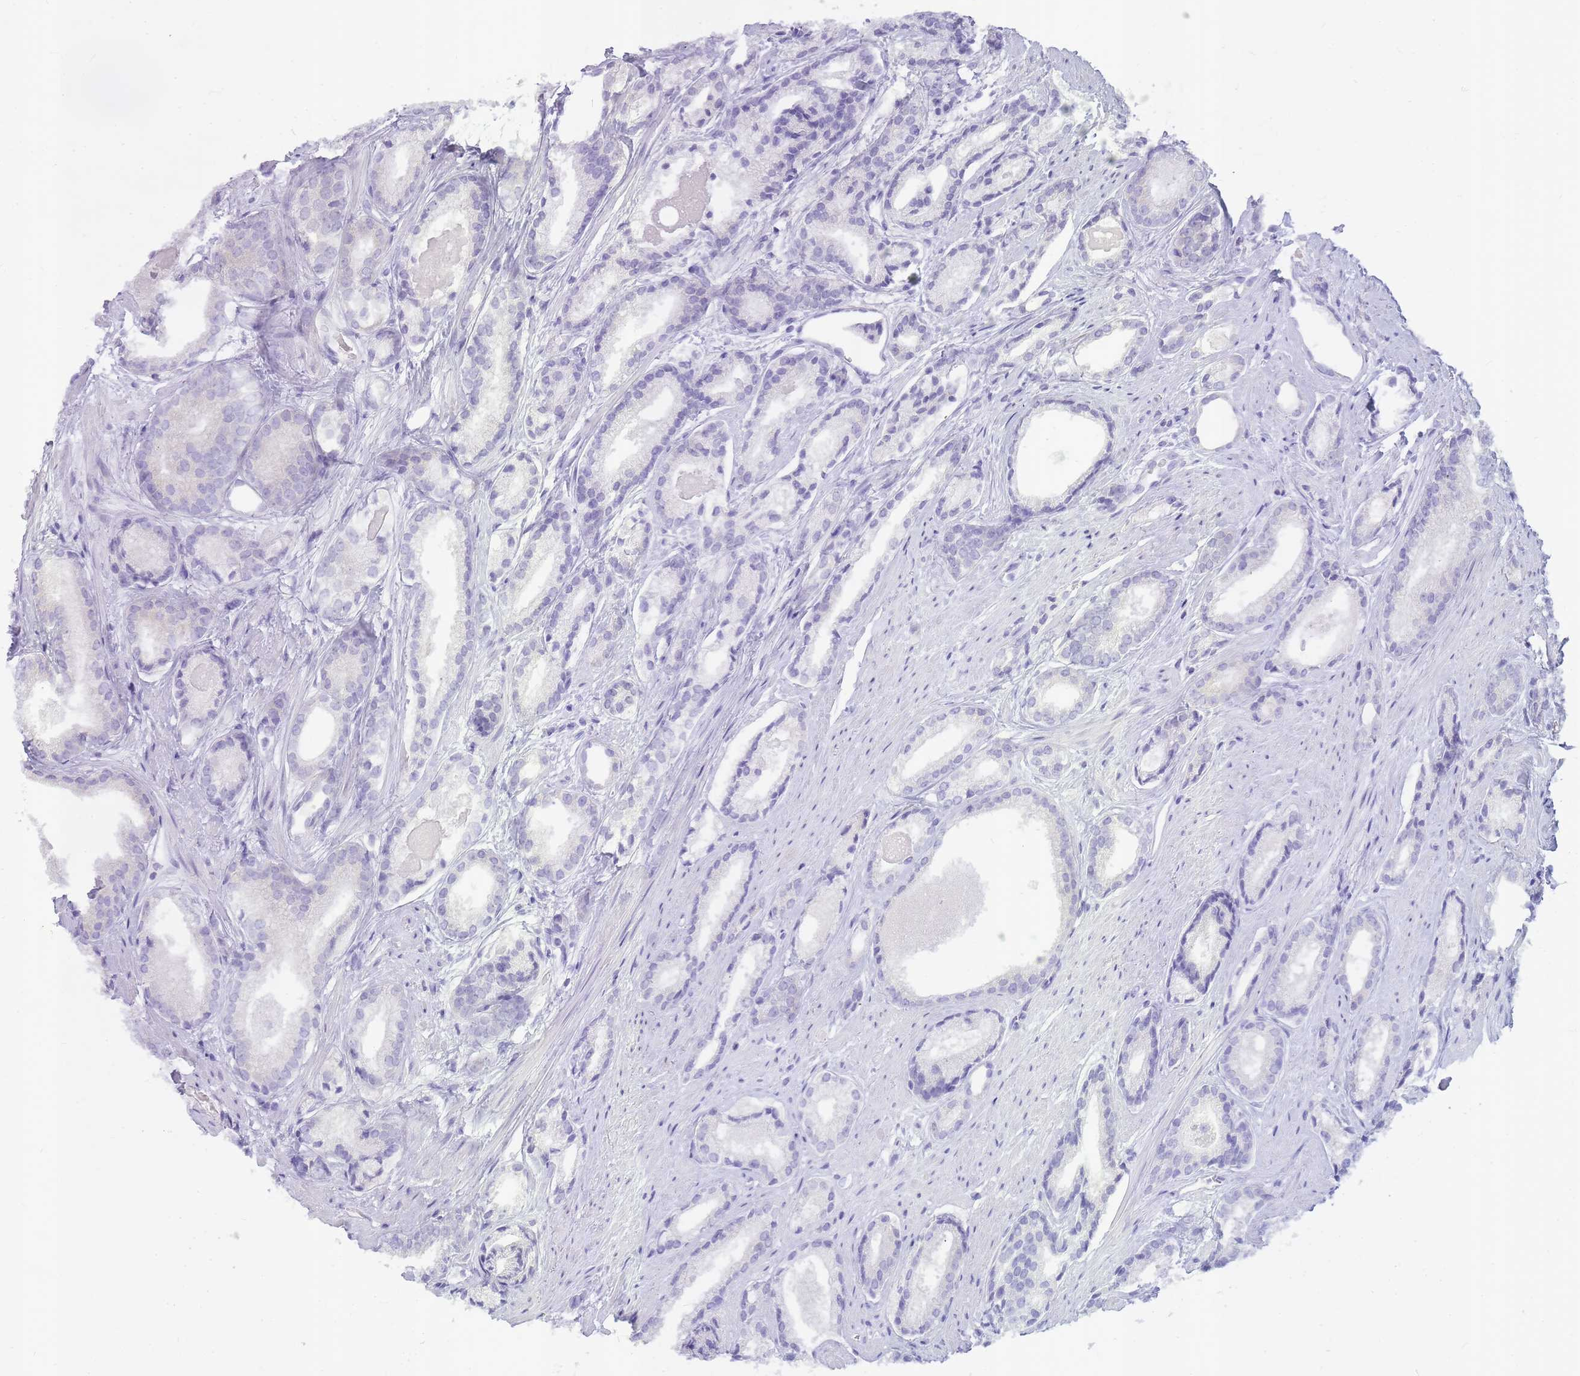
{"staining": {"intensity": "negative", "quantity": "none", "location": "none"}, "tissue": "prostate cancer", "cell_type": "Tumor cells", "image_type": "cancer", "snomed": [{"axis": "morphology", "description": "Adenocarcinoma, Low grade"}, {"axis": "topography", "description": "Prostate"}], "caption": "A photomicrograph of human prostate cancer (adenocarcinoma (low-grade)) is negative for staining in tumor cells. (Stains: DAB IHC with hematoxylin counter stain, Microscopy: brightfield microscopy at high magnification).", "gene": "INS", "patient": {"sex": "male", "age": 68}}